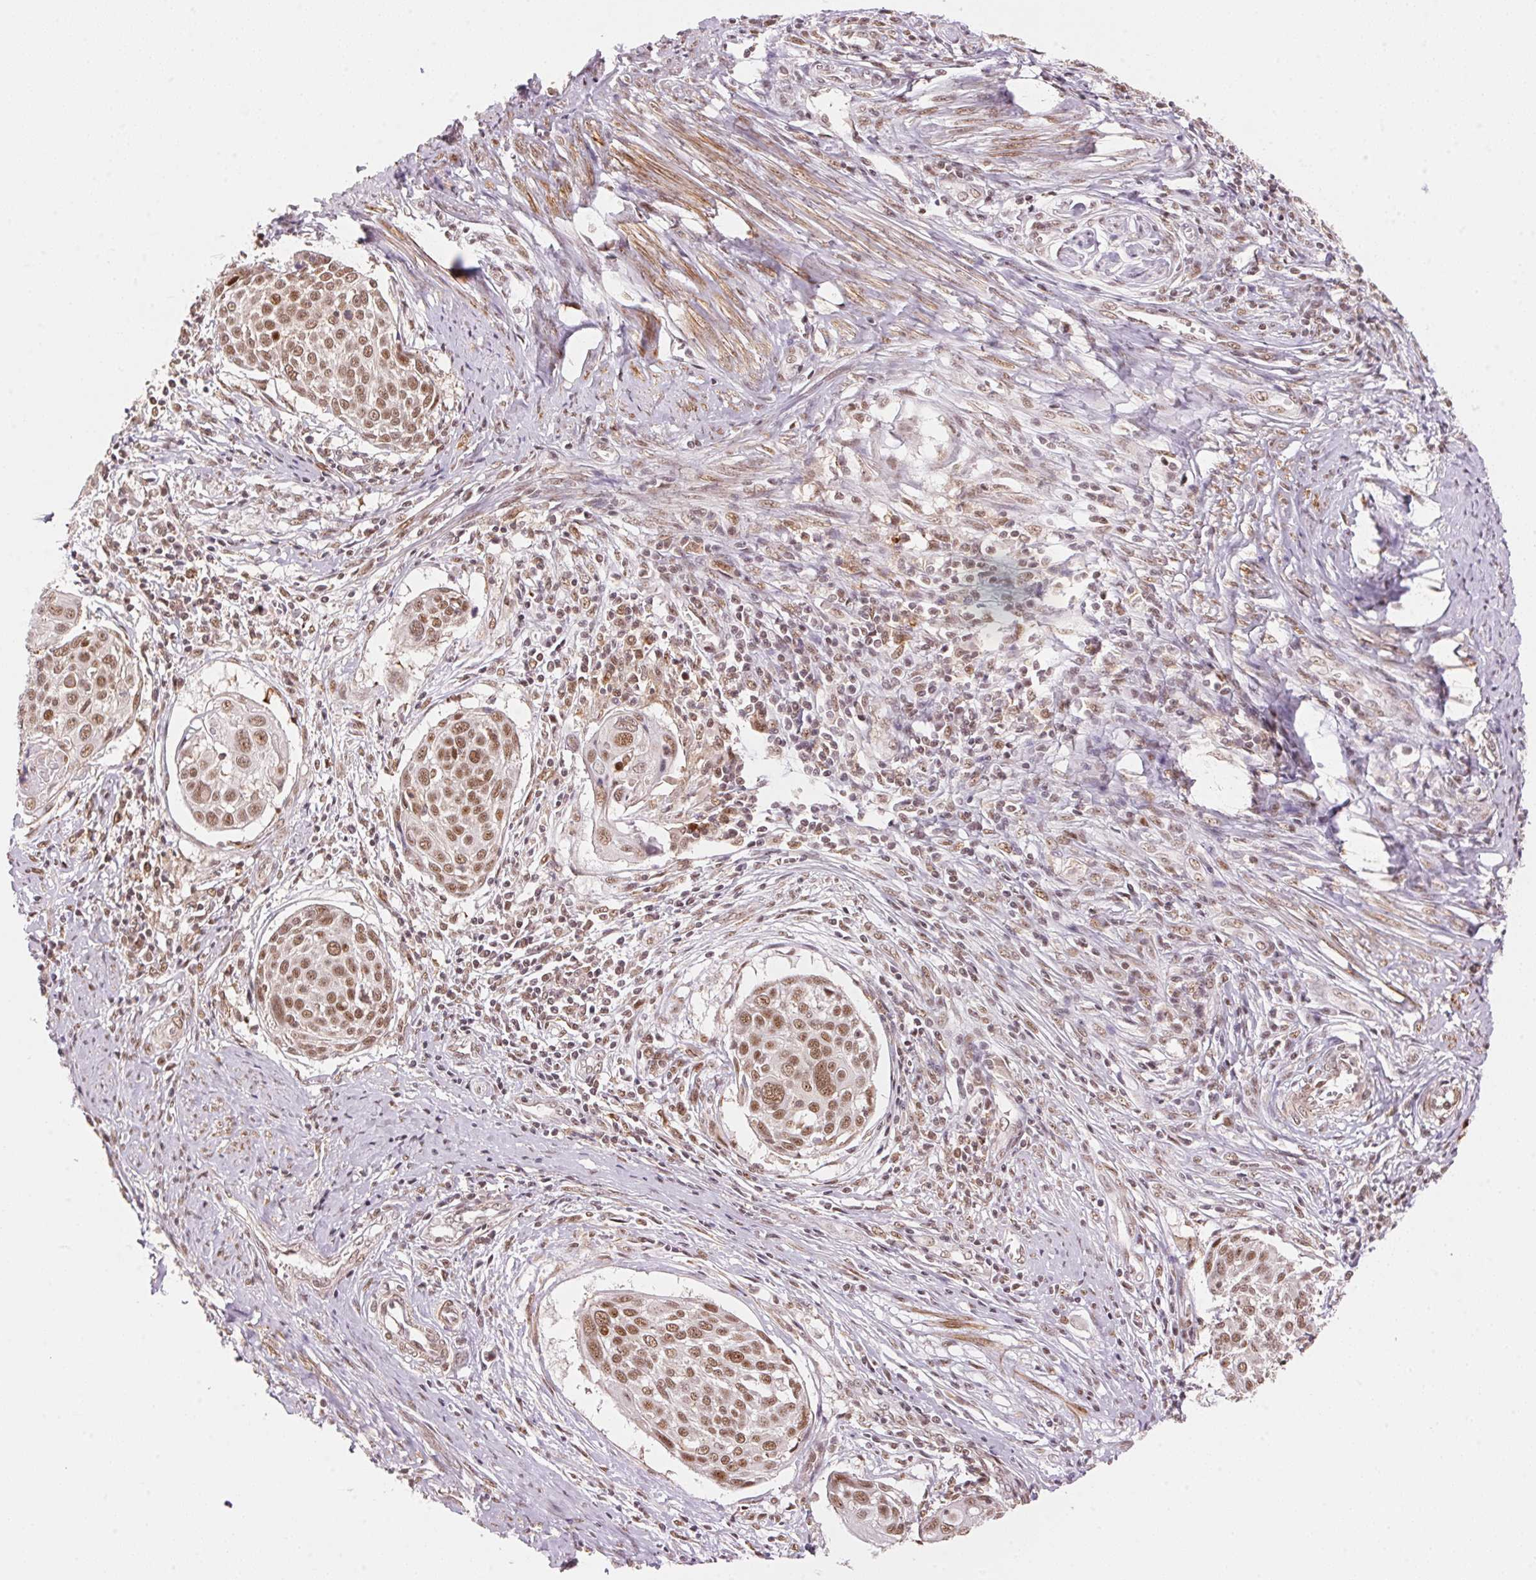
{"staining": {"intensity": "moderate", "quantity": ">75%", "location": "nuclear"}, "tissue": "cervical cancer", "cell_type": "Tumor cells", "image_type": "cancer", "snomed": [{"axis": "morphology", "description": "Squamous cell carcinoma, NOS"}, {"axis": "topography", "description": "Cervix"}], "caption": "Approximately >75% of tumor cells in human cervical squamous cell carcinoma reveal moderate nuclear protein expression as visualized by brown immunohistochemical staining.", "gene": "HNRNPDL", "patient": {"sex": "female", "age": 39}}